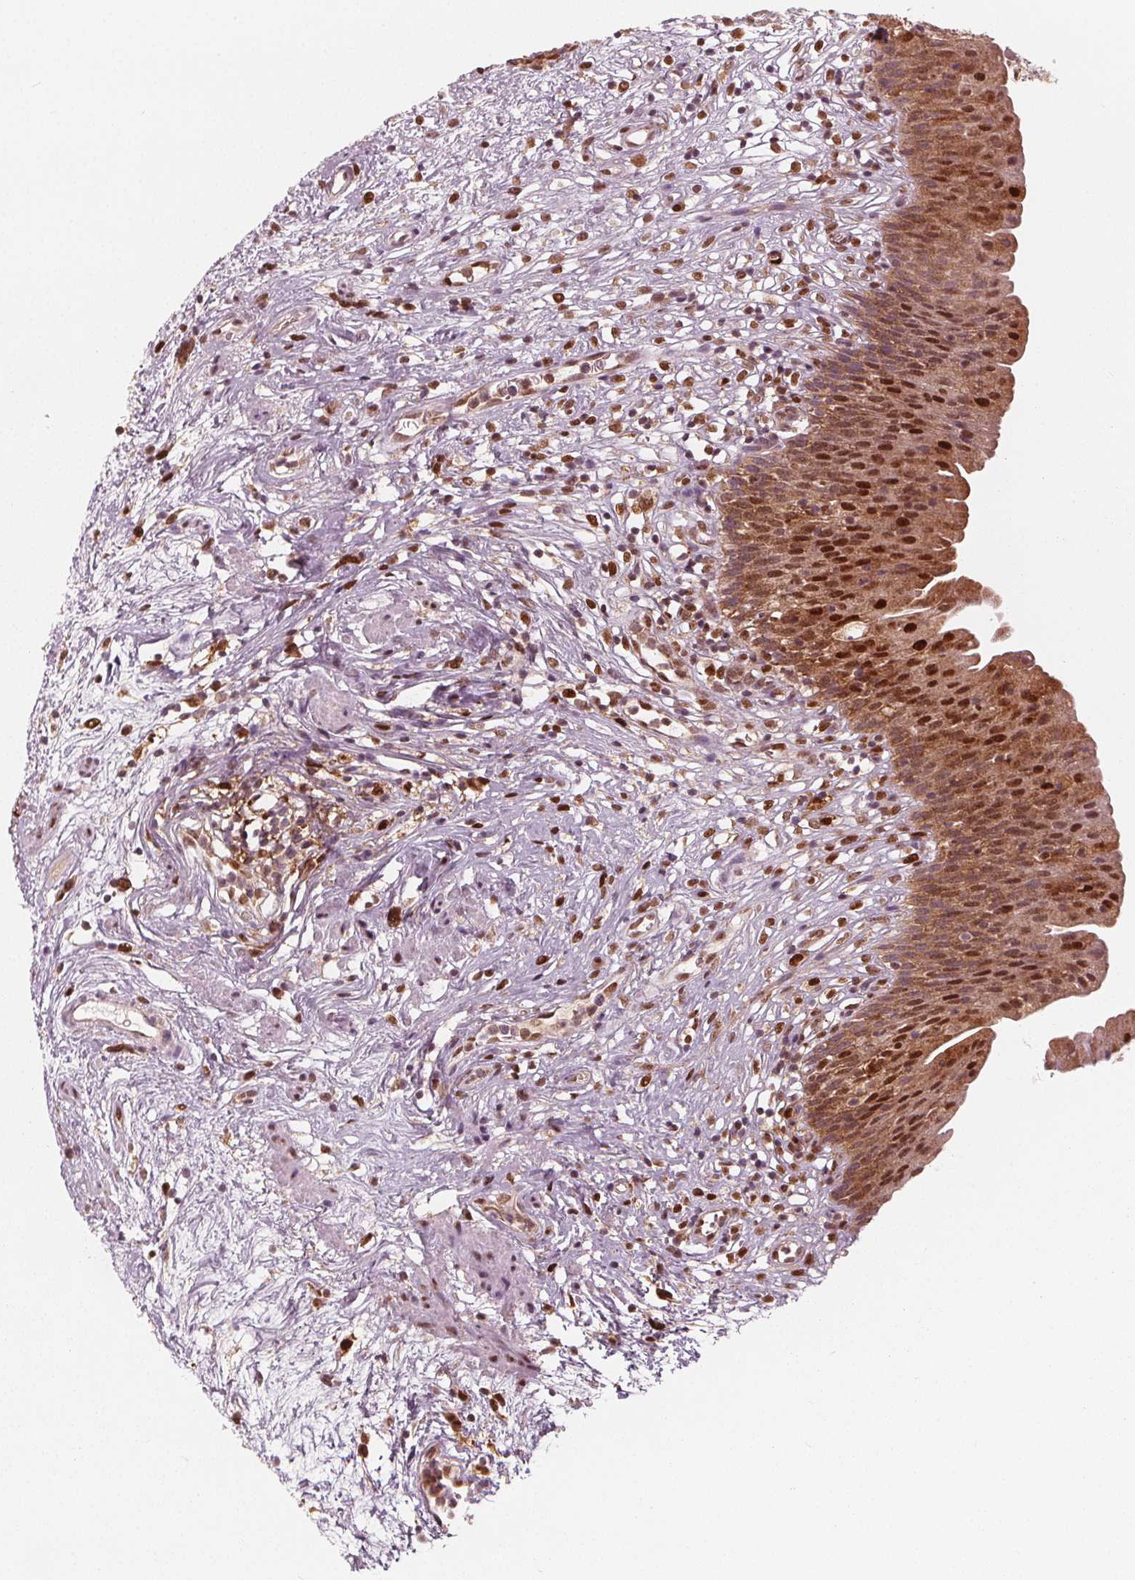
{"staining": {"intensity": "strong", "quantity": ">75%", "location": "cytoplasmic/membranous,nuclear"}, "tissue": "urinary bladder", "cell_type": "Urothelial cells", "image_type": "normal", "snomed": [{"axis": "morphology", "description": "Normal tissue, NOS"}, {"axis": "topography", "description": "Urinary bladder"}], "caption": "A brown stain highlights strong cytoplasmic/membranous,nuclear expression of a protein in urothelial cells of unremarkable urinary bladder.", "gene": "SQSTM1", "patient": {"sex": "male", "age": 76}}